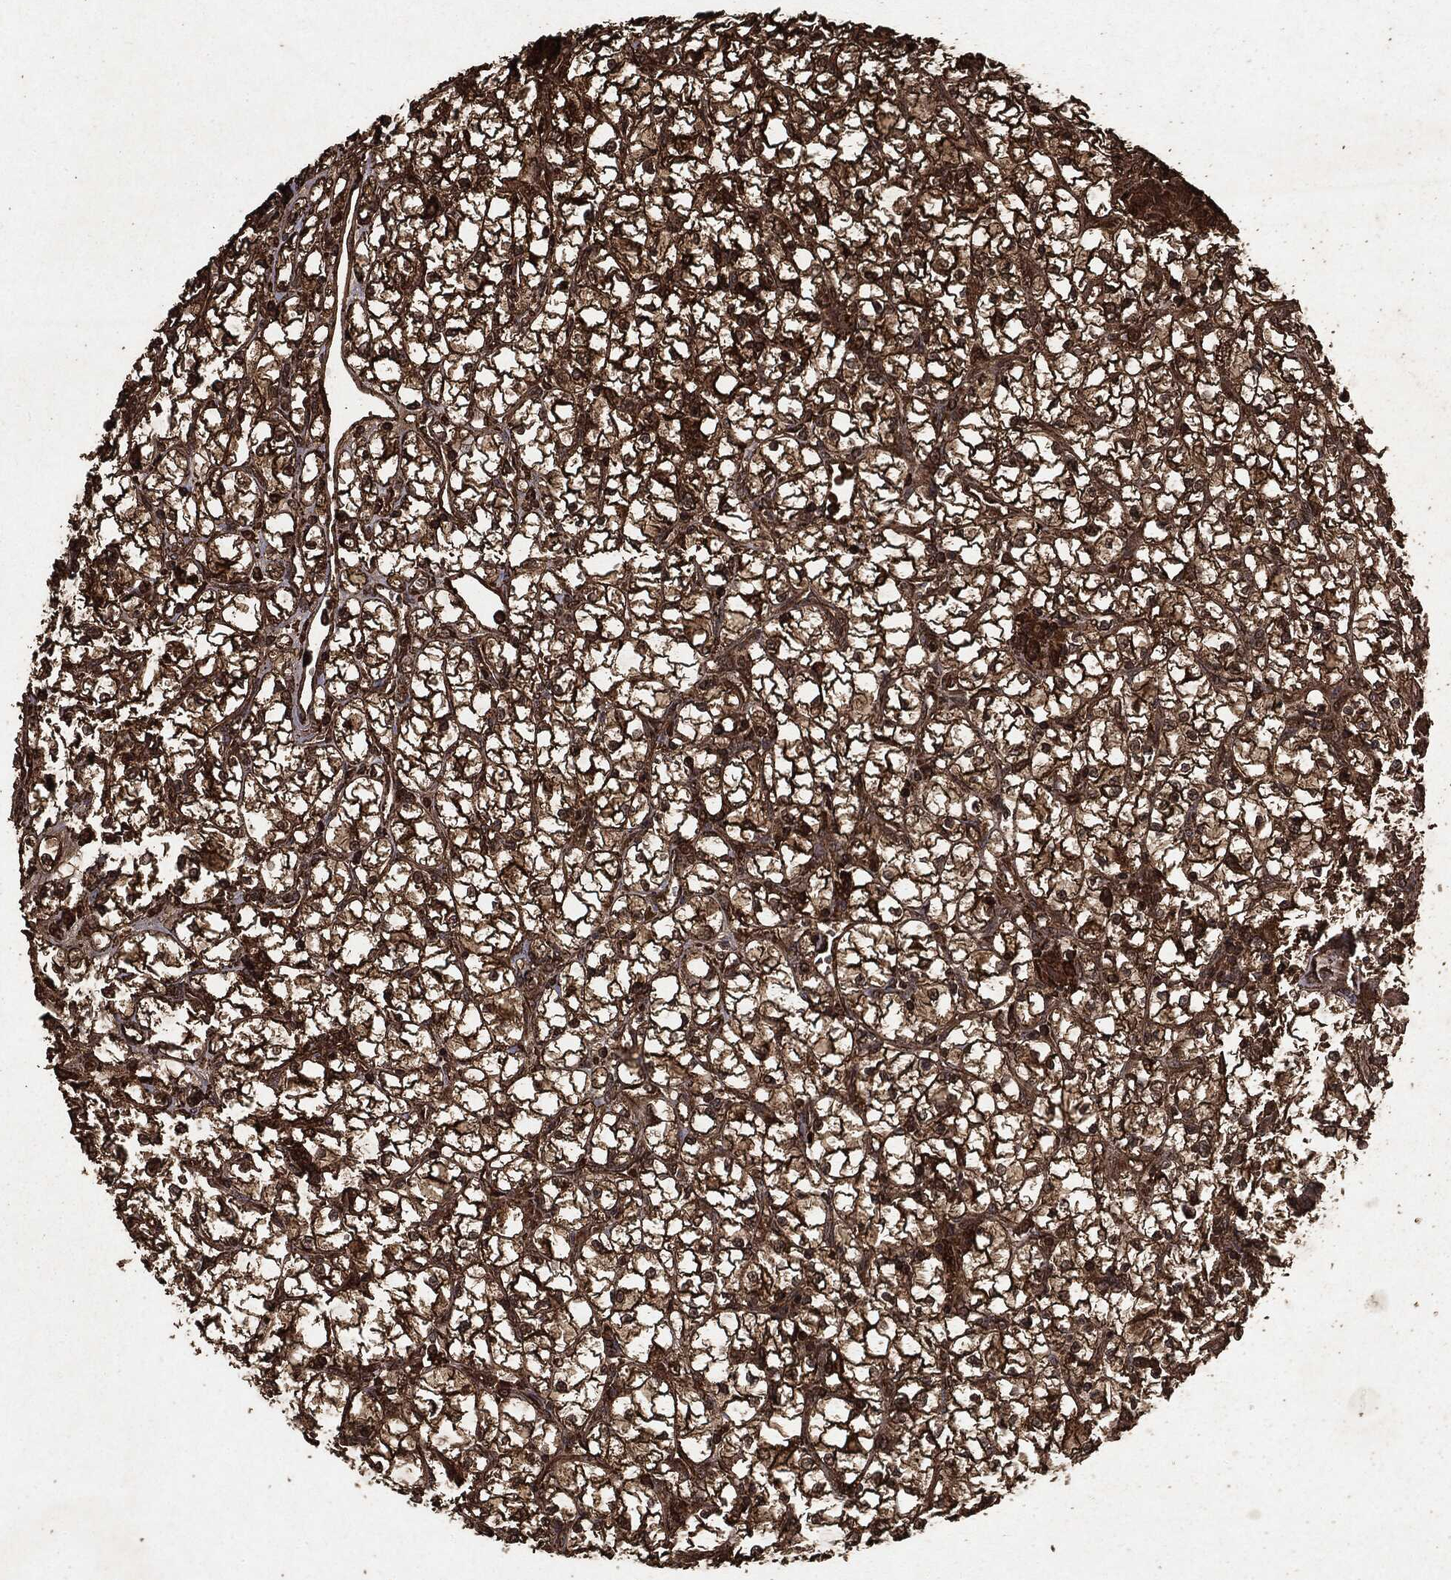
{"staining": {"intensity": "strong", "quantity": ">75%", "location": "cytoplasmic/membranous"}, "tissue": "renal cancer", "cell_type": "Tumor cells", "image_type": "cancer", "snomed": [{"axis": "morphology", "description": "Adenocarcinoma, NOS"}, {"axis": "topography", "description": "Kidney"}], "caption": "Tumor cells display high levels of strong cytoplasmic/membranous expression in approximately >75% of cells in human renal adenocarcinoma.", "gene": "ARAF", "patient": {"sex": "female", "age": 64}}